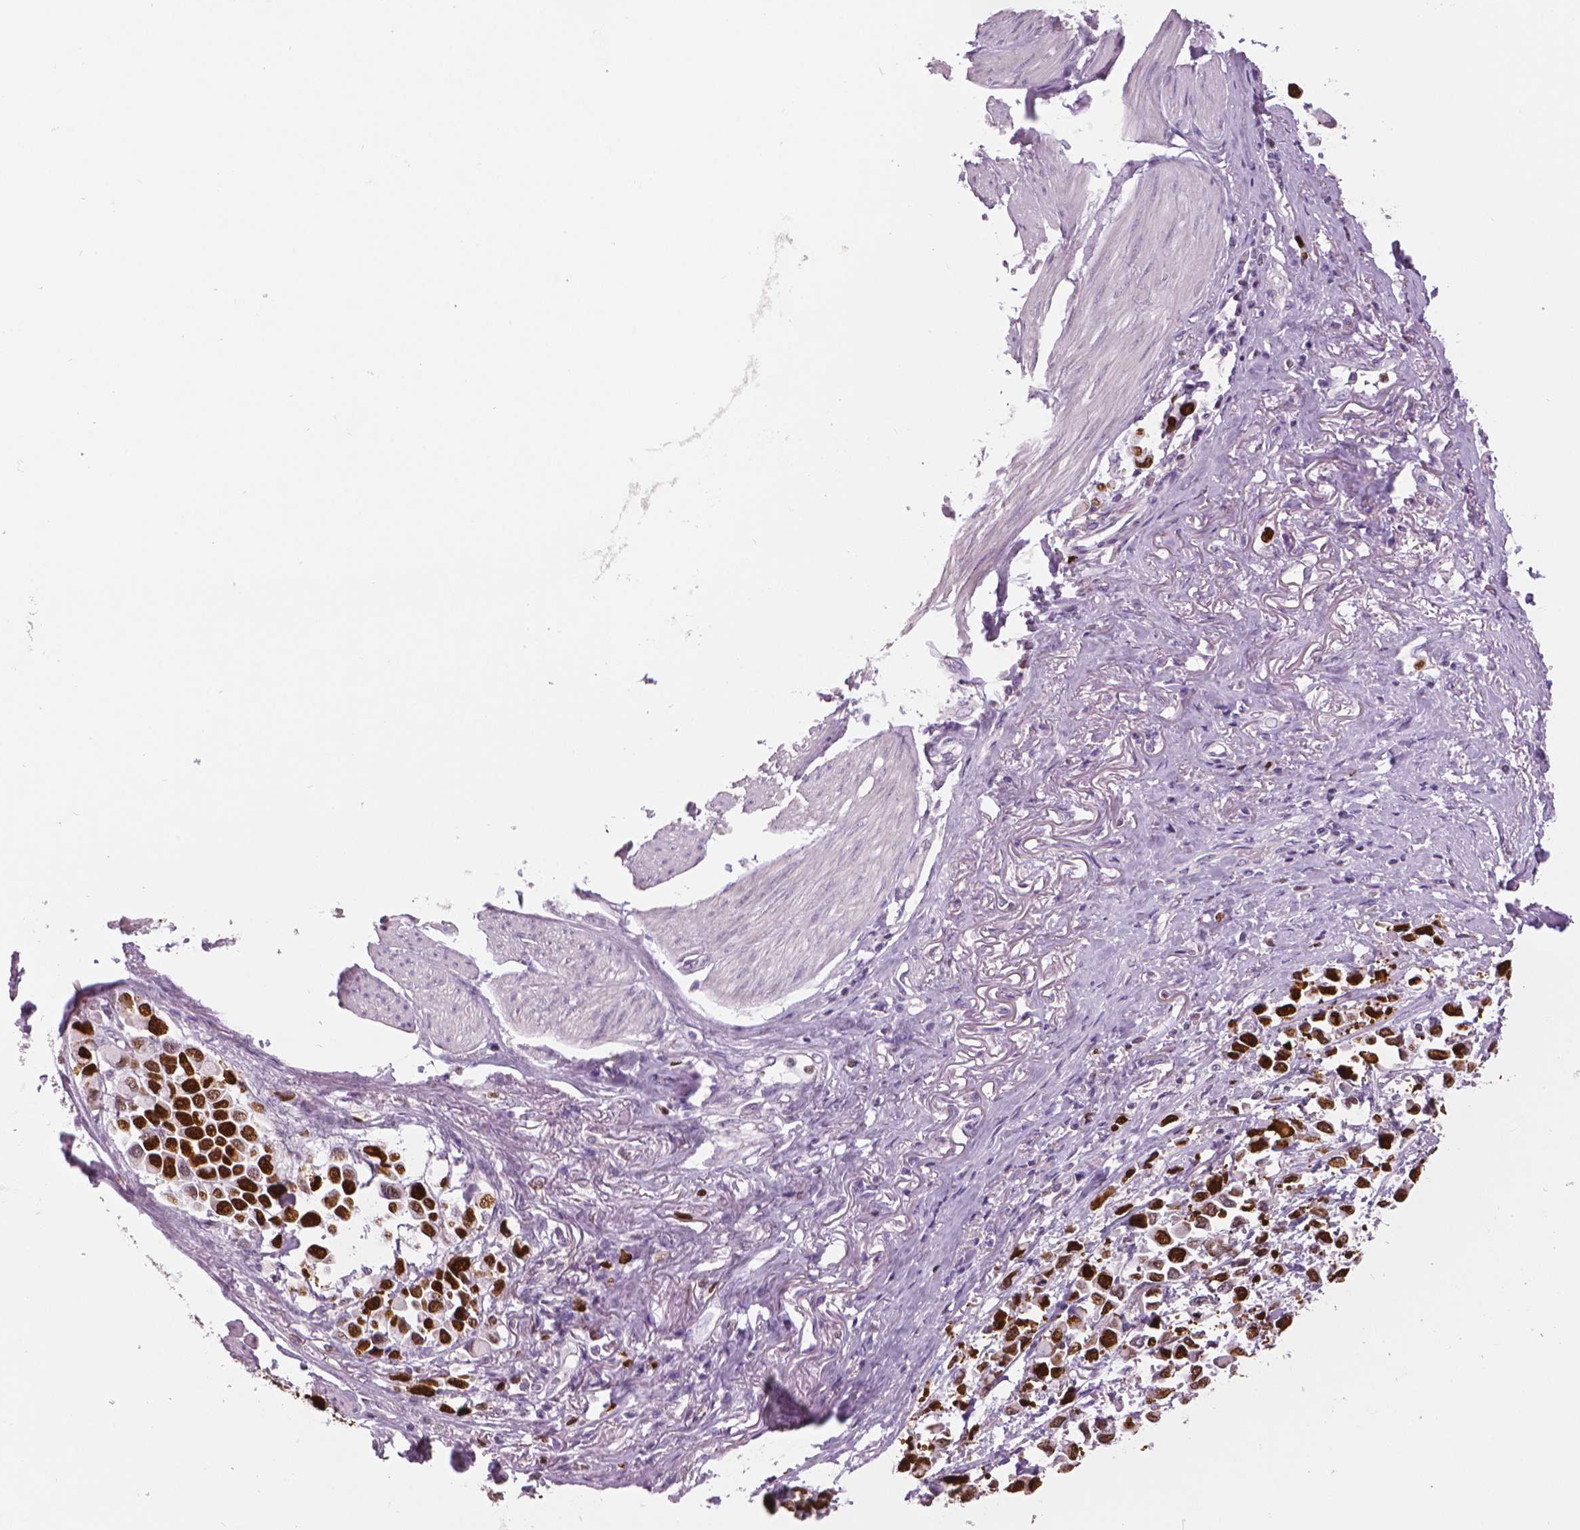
{"staining": {"intensity": "strong", "quantity": ">75%", "location": "nuclear"}, "tissue": "stomach cancer", "cell_type": "Tumor cells", "image_type": "cancer", "snomed": [{"axis": "morphology", "description": "Adenocarcinoma, NOS"}, {"axis": "topography", "description": "Stomach"}], "caption": "Stomach cancer was stained to show a protein in brown. There is high levels of strong nuclear expression in about >75% of tumor cells.", "gene": "MKI67", "patient": {"sex": "female", "age": 81}}